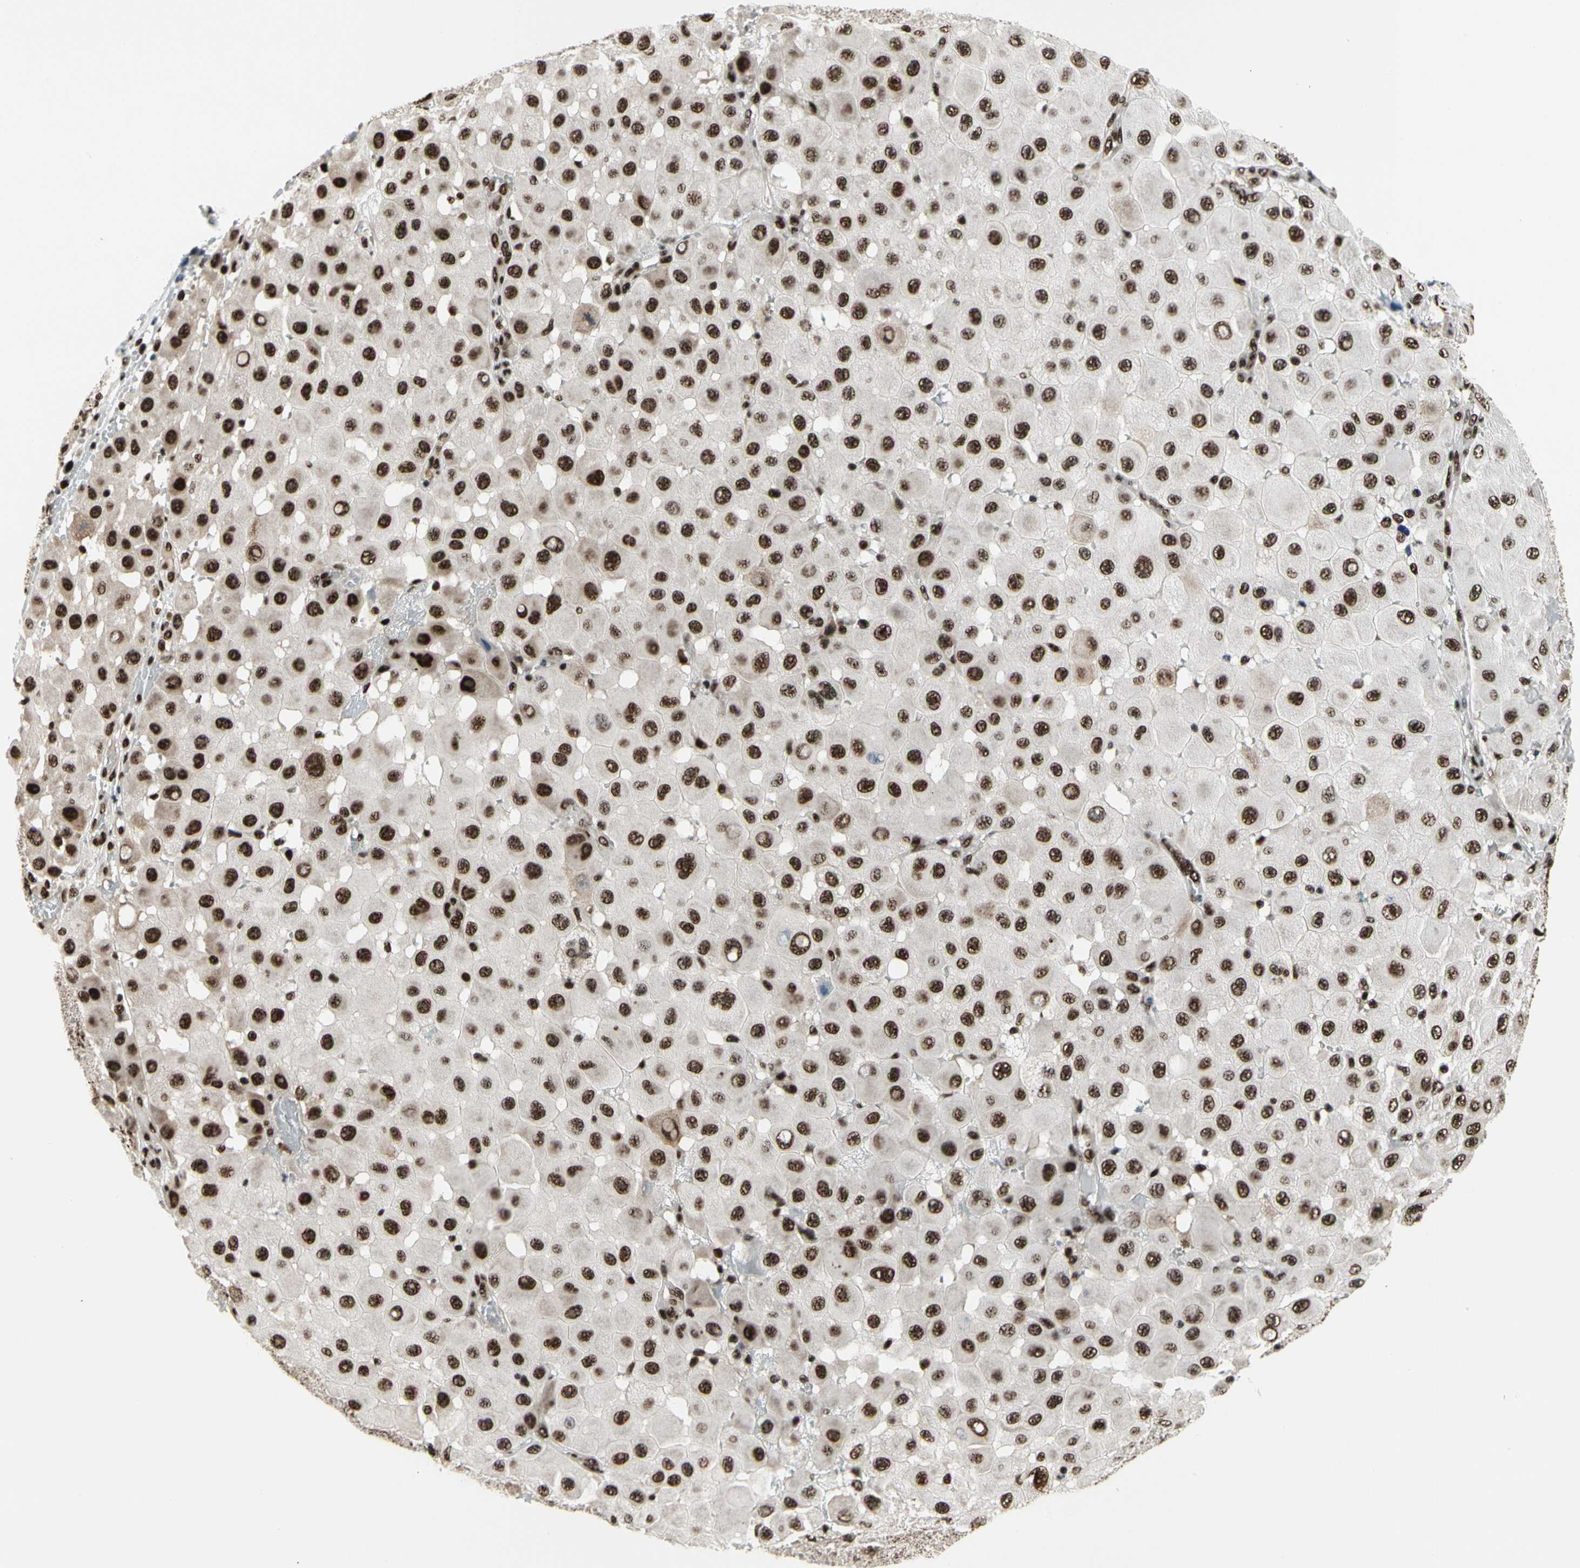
{"staining": {"intensity": "strong", "quantity": ">75%", "location": "nuclear"}, "tissue": "melanoma", "cell_type": "Tumor cells", "image_type": "cancer", "snomed": [{"axis": "morphology", "description": "Malignant melanoma, NOS"}, {"axis": "topography", "description": "Skin"}], "caption": "Tumor cells exhibit strong nuclear staining in approximately >75% of cells in melanoma.", "gene": "SRSF11", "patient": {"sex": "female", "age": 81}}